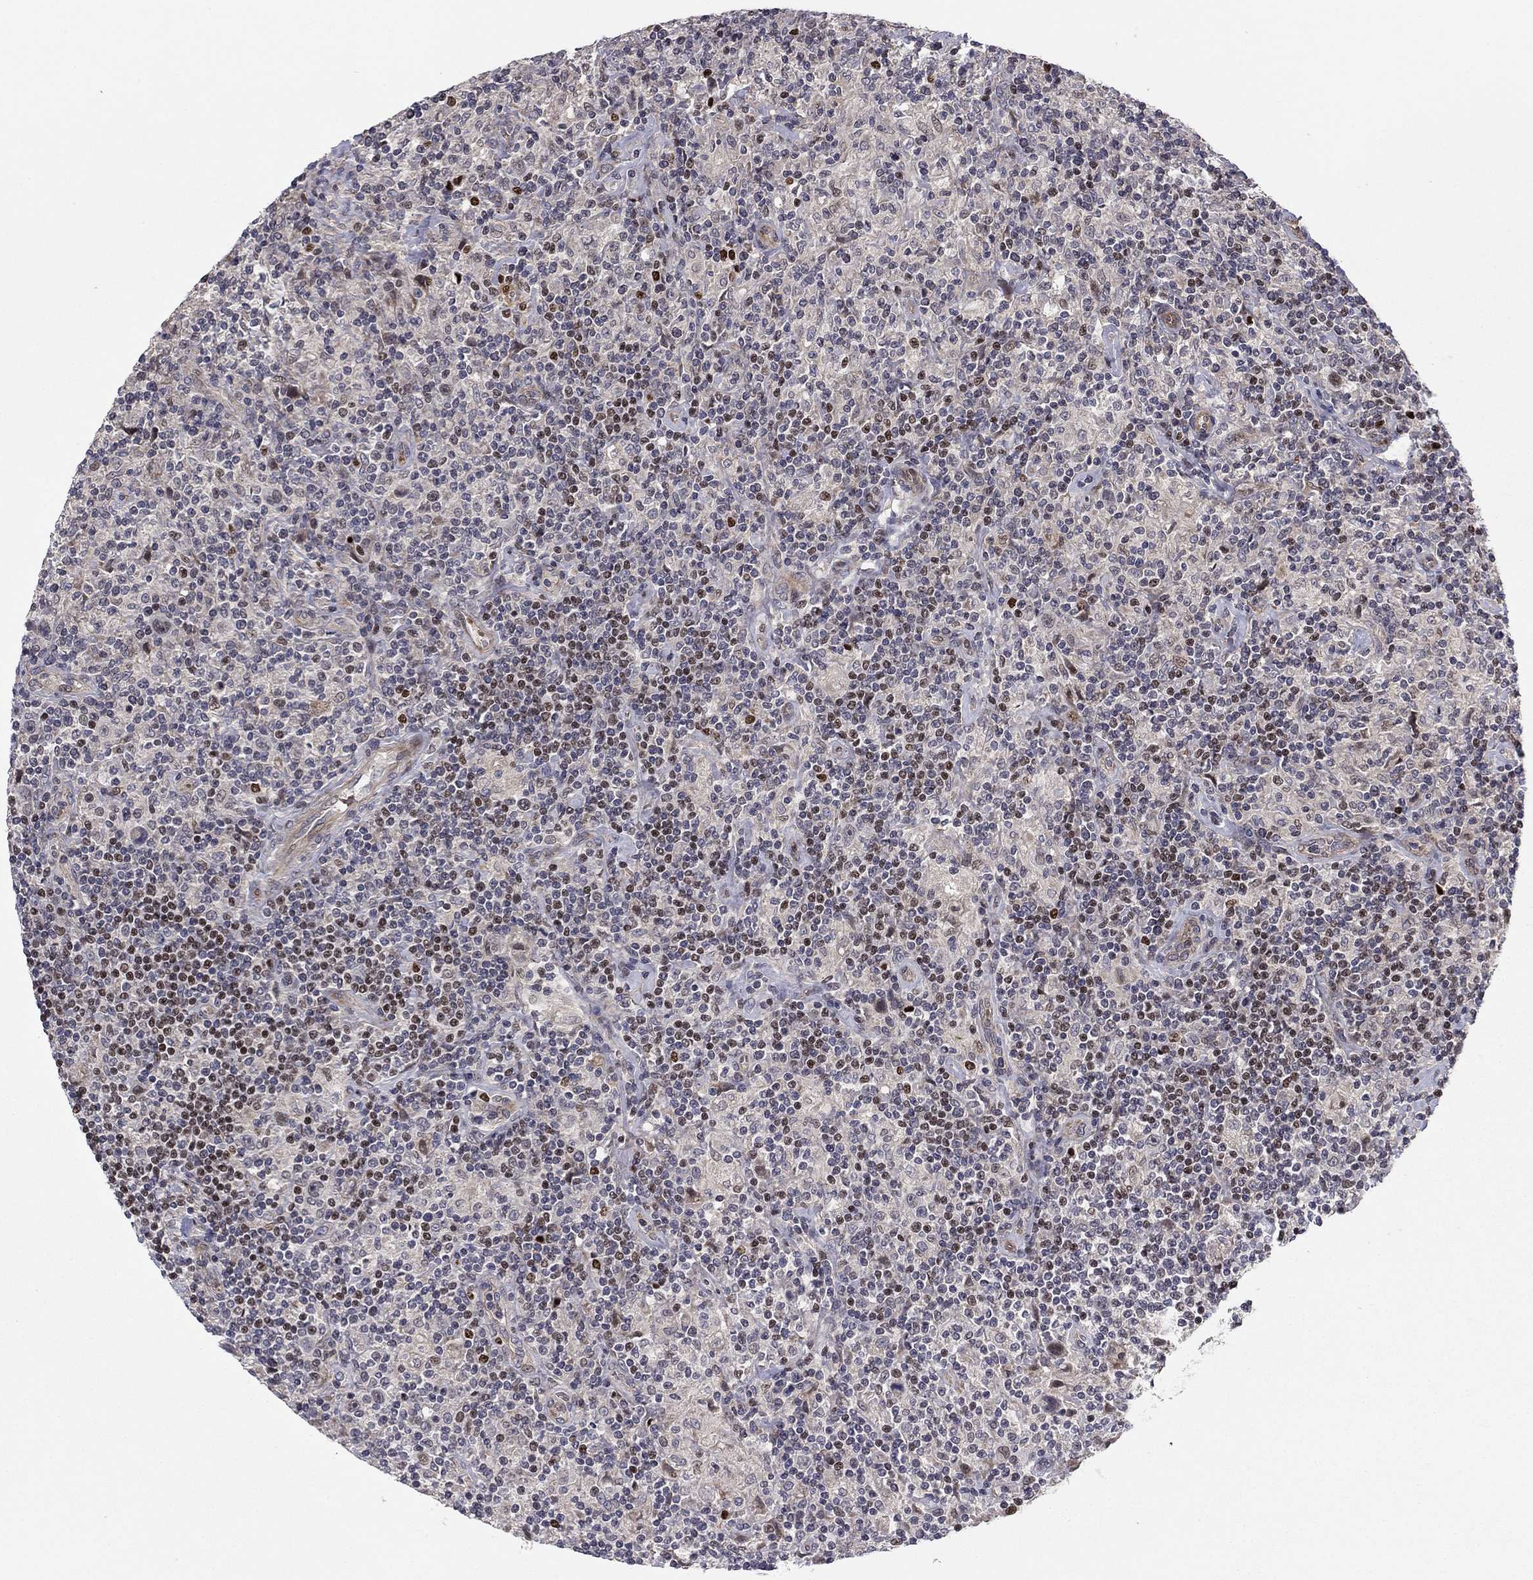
{"staining": {"intensity": "negative", "quantity": "none", "location": "none"}, "tissue": "lymphoma", "cell_type": "Tumor cells", "image_type": "cancer", "snomed": [{"axis": "morphology", "description": "Hodgkin's disease, NOS"}, {"axis": "topography", "description": "Lymph node"}], "caption": "Human lymphoma stained for a protein using immunohistochemistry reveals no expression in tumor cells.", "gene": "BCL11A", "patient": {"sex": "male", "age": 70}}